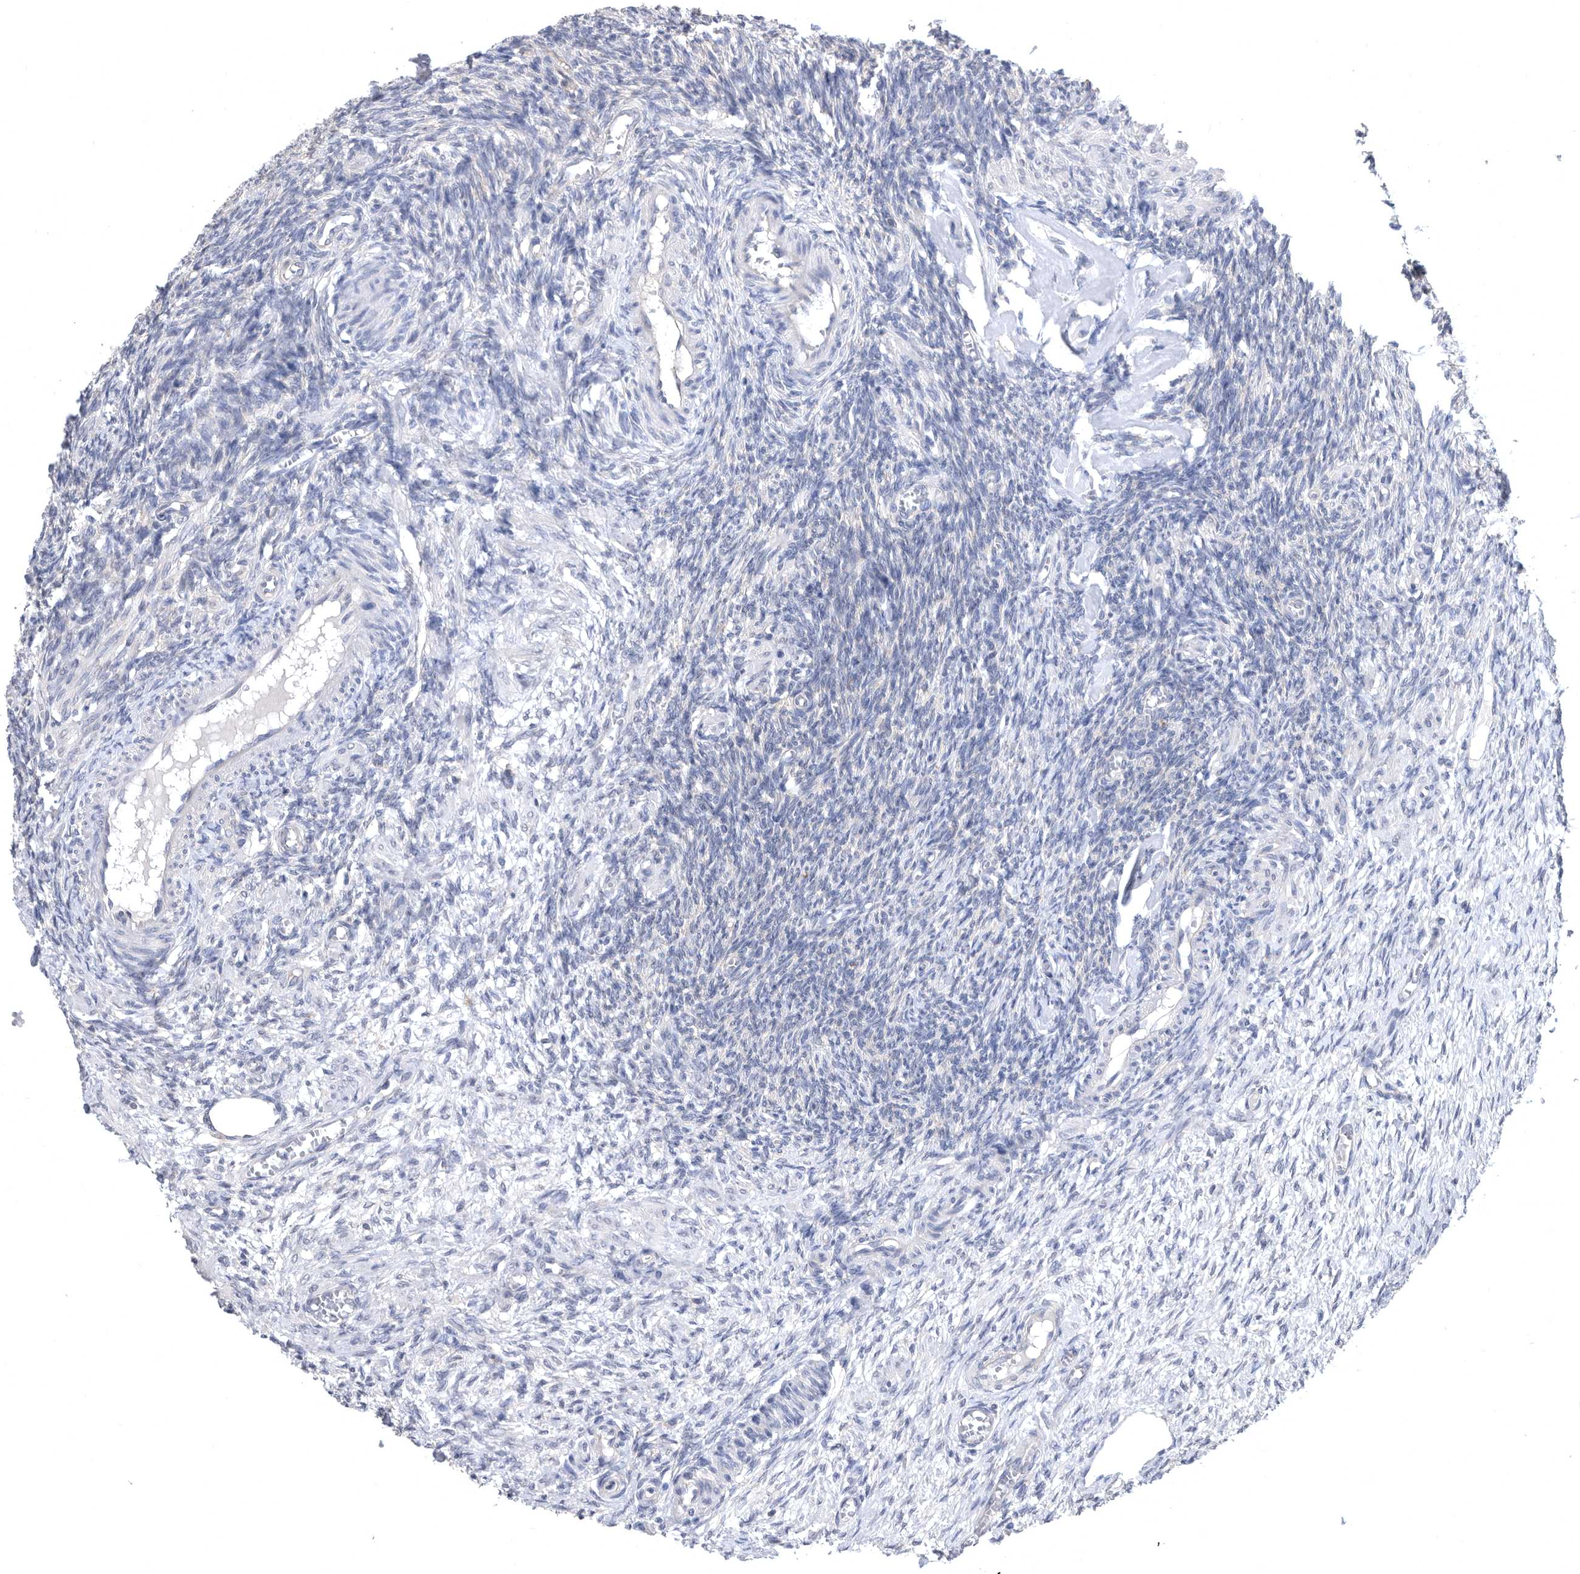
{"staining": {"intensity": "moderate", "quantity": ">75%", "location": "cytoplasmic/membranous"}, "tissue": "ovary", "cell_type": "Follicle cells", "image_type": "normal", "snomed": [{"axis": "morphology", "description": "Normal tissue, NOS"}, {"axis": "topography", "description": "Ovary"}], "caption": "Follicle cells display medium levels of moderate cytoplasmic/membranous staining in approximately >75% of cells in benign human ovary. Nuclei are stained in blue.", "gene": "CCT4", "patient": {"sex": "female", "age": 27}}